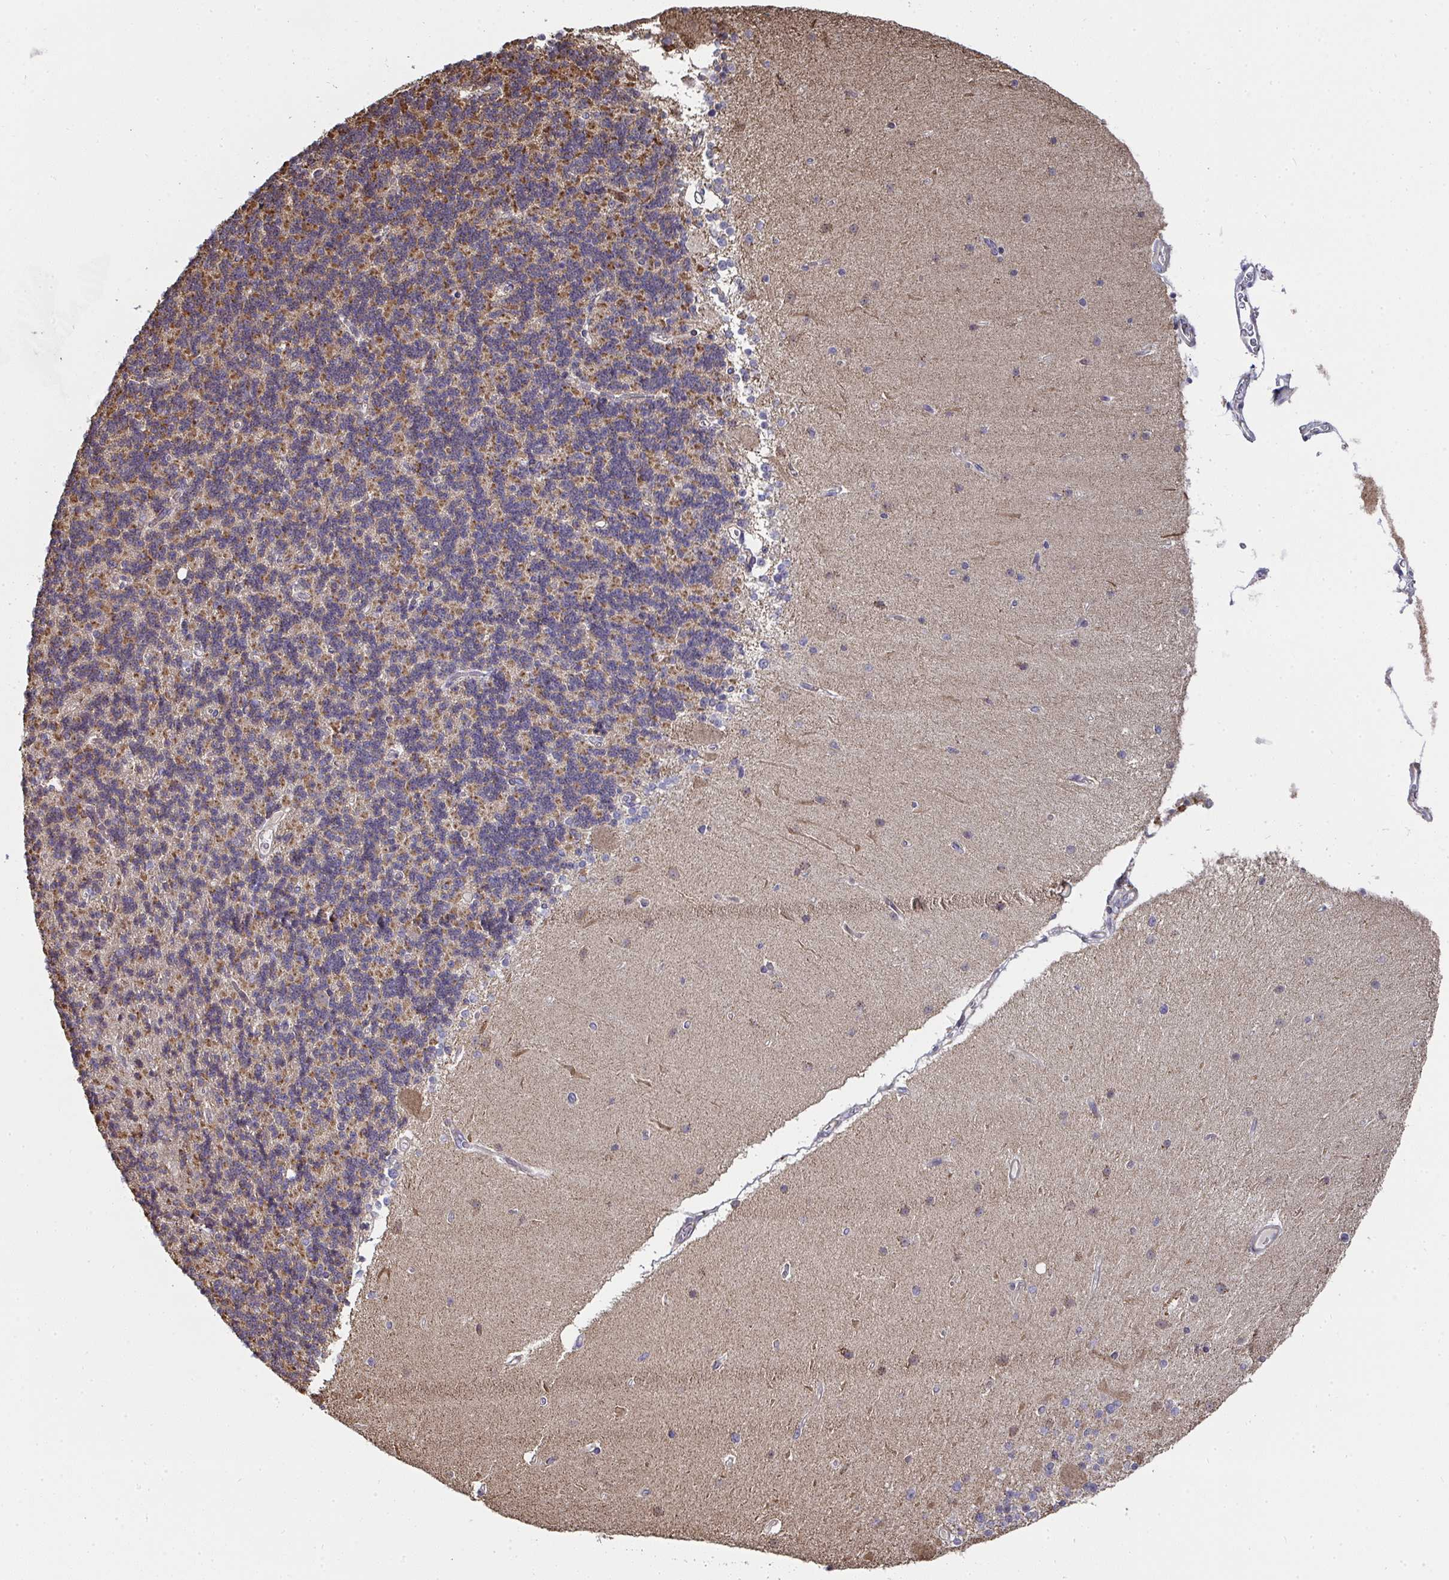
{"staining": {"intensity": "weak", "quantity": "25%-75%", "location": "cytoplasmic/membranous"}, "tissue": "cerebellum", "cell_type": "Cells in granular layer", "image_type": "normal", "snomed": [{"axis": "morphology", "description": "Normal tissue, NOS"}, {"axis": "topography", "description": "Cerebellum"}], "caption": "Cerebellum stained with immunohistochemistry (IHC) reveals weak cytoplasmic/membranous positivity in approximately 25%-75% of cells in granular layer.", "gene": "AGTPBP1", "patient": {"sex": "female", "age": 54}}